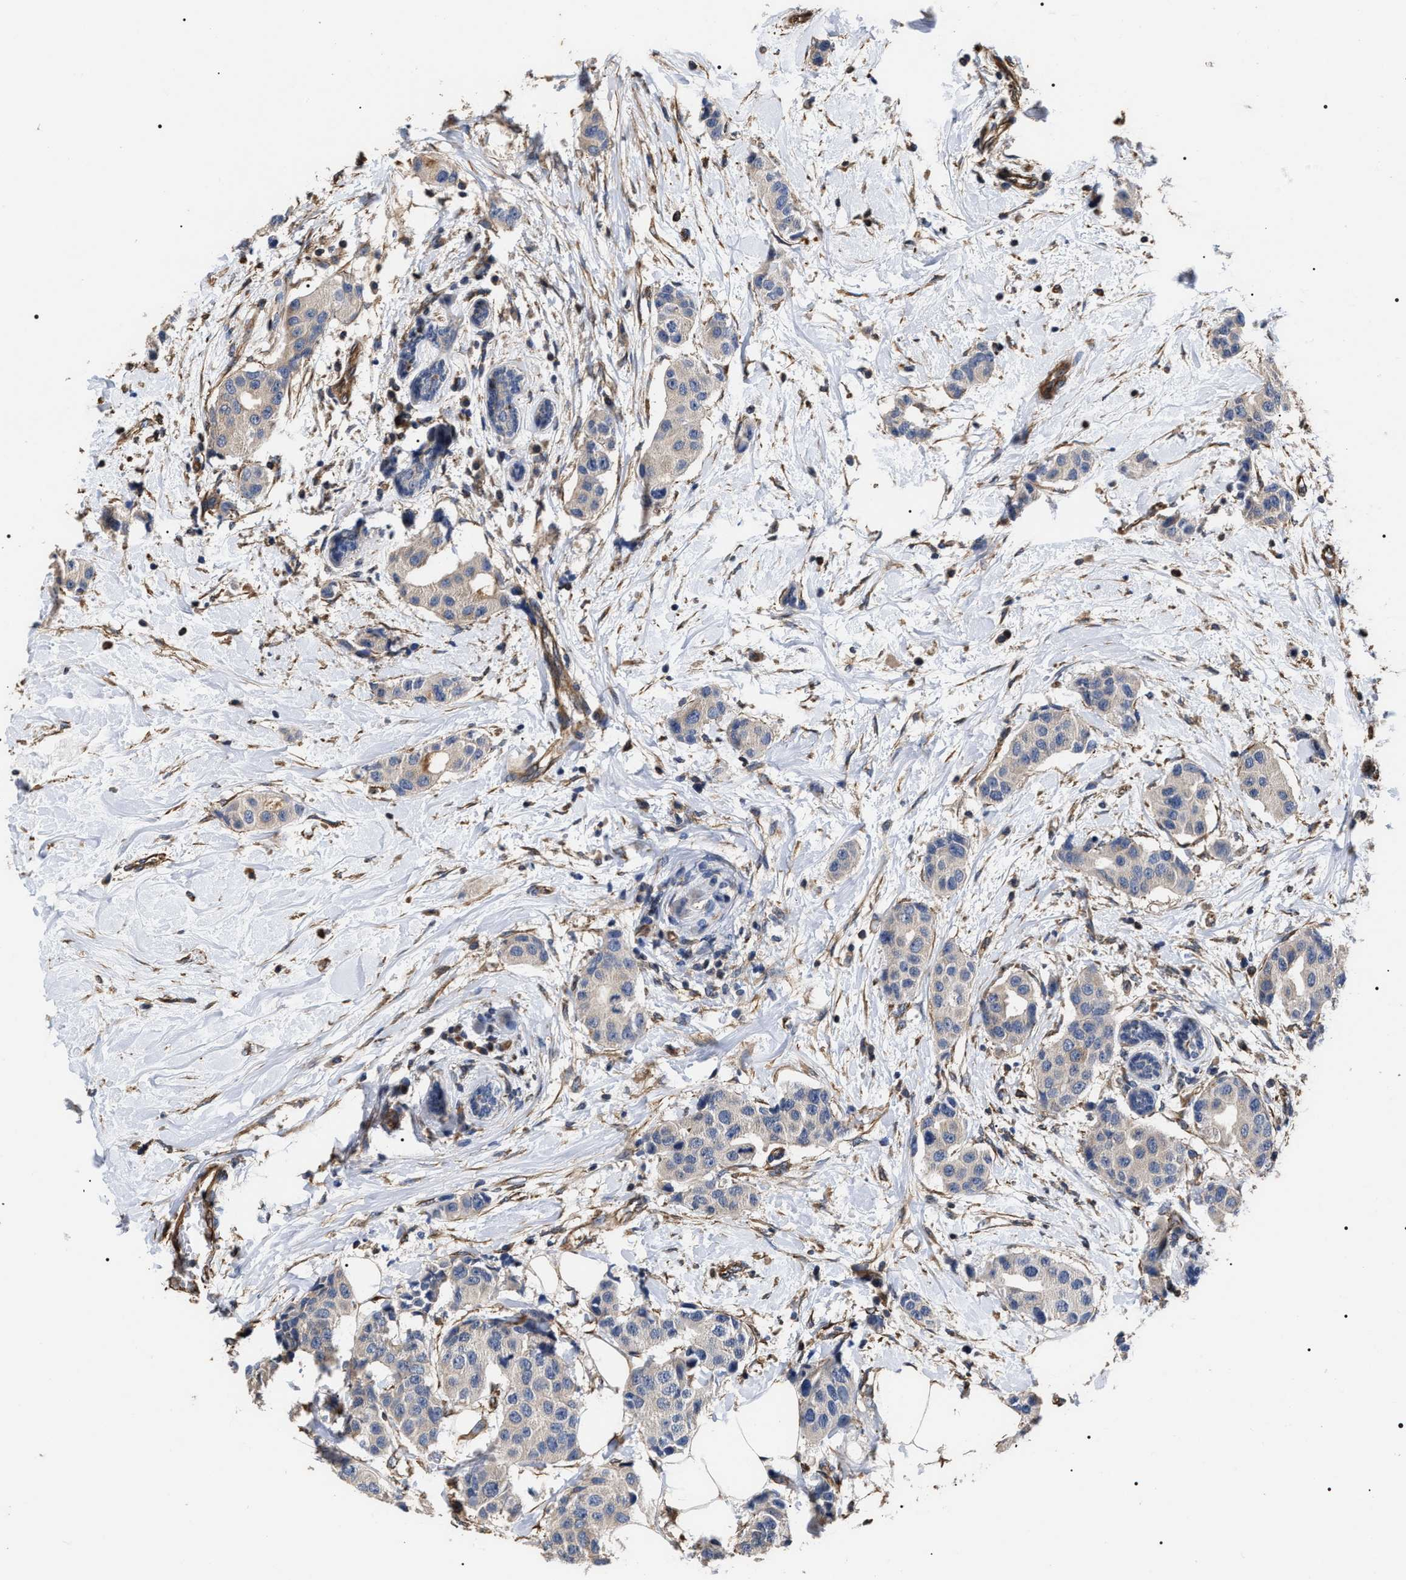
{"staining": {"intensity": "negative", "quantity": "none", "location": "none"}, "tissue": "breast cancer", "cell_type": "Tumor cells", "image_type": "cancer", "snomed": [{"axis": "morphology", "description": "Normal tissue, NOS"}, {"axis": "morphology", "description": "Duct carcinoma"}, {"axis": "topography", "description": "Breast"}], "caption": "Photomicrograph shows no significant protein expression in tumor cells of breast cancer (infiltrating ductal carcinoma).", "gene": "TSPAN33", "patient": {"sex": "female", "age": 39}}